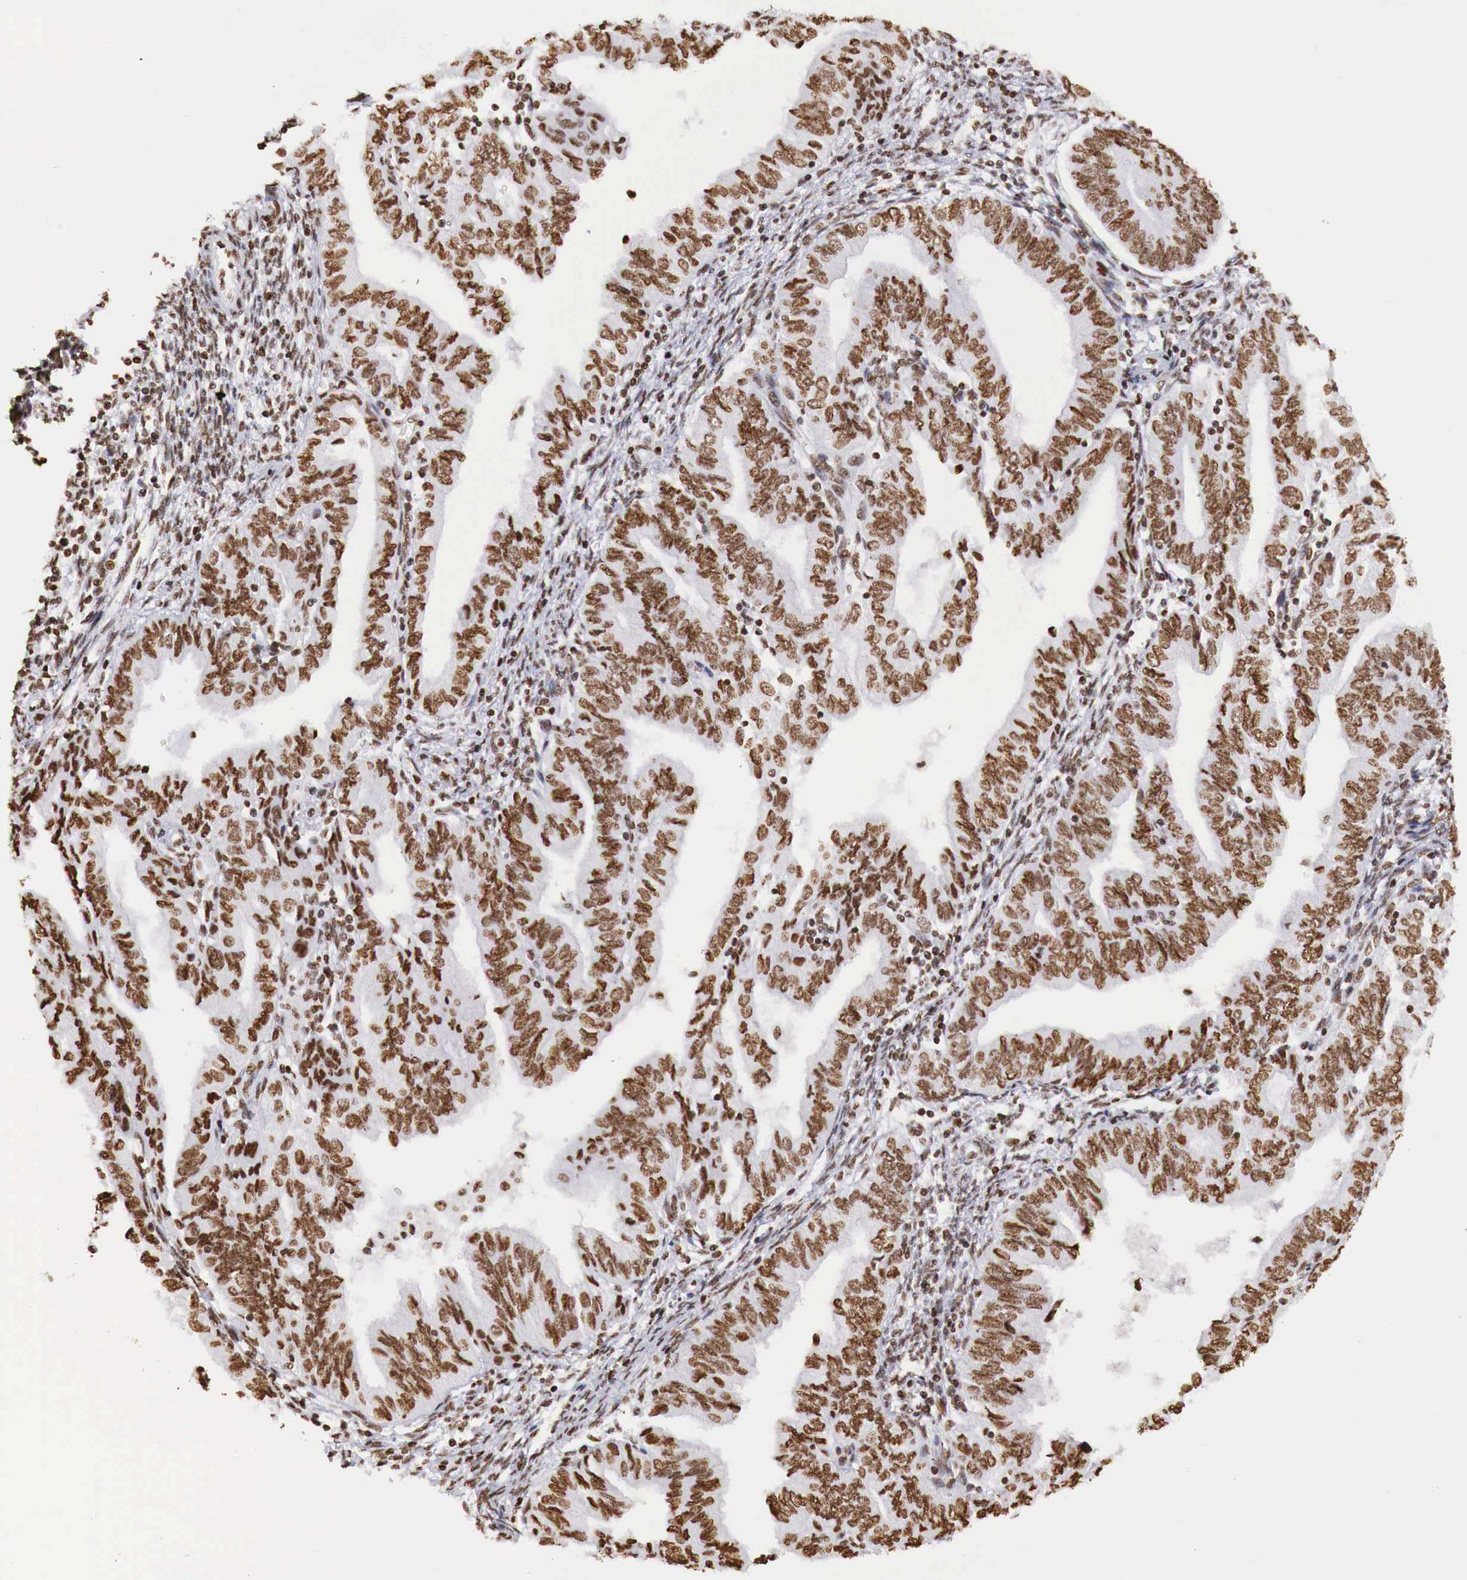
{"staining": {"intensity": "strong", "quantity": ">75%", "location": "nuclear"}, "tissue": "endometrial cancer", "cell_type": "Tumor cells", "image_type": "cancer", "snomed": [{"axis": "morphology", "description": "Adenocarcinoma, NOS"}, {"axis": "topography", "description": "Endometrium"}], "caption": "This is an image of immunohistochemistry (IHC) staining of endometrial cancer (adenocarcinoma), which shows strong expression in the nuclear of tumor cells.", "gene": "DKC1", "patient": {"sex": "female", "age": 51}}